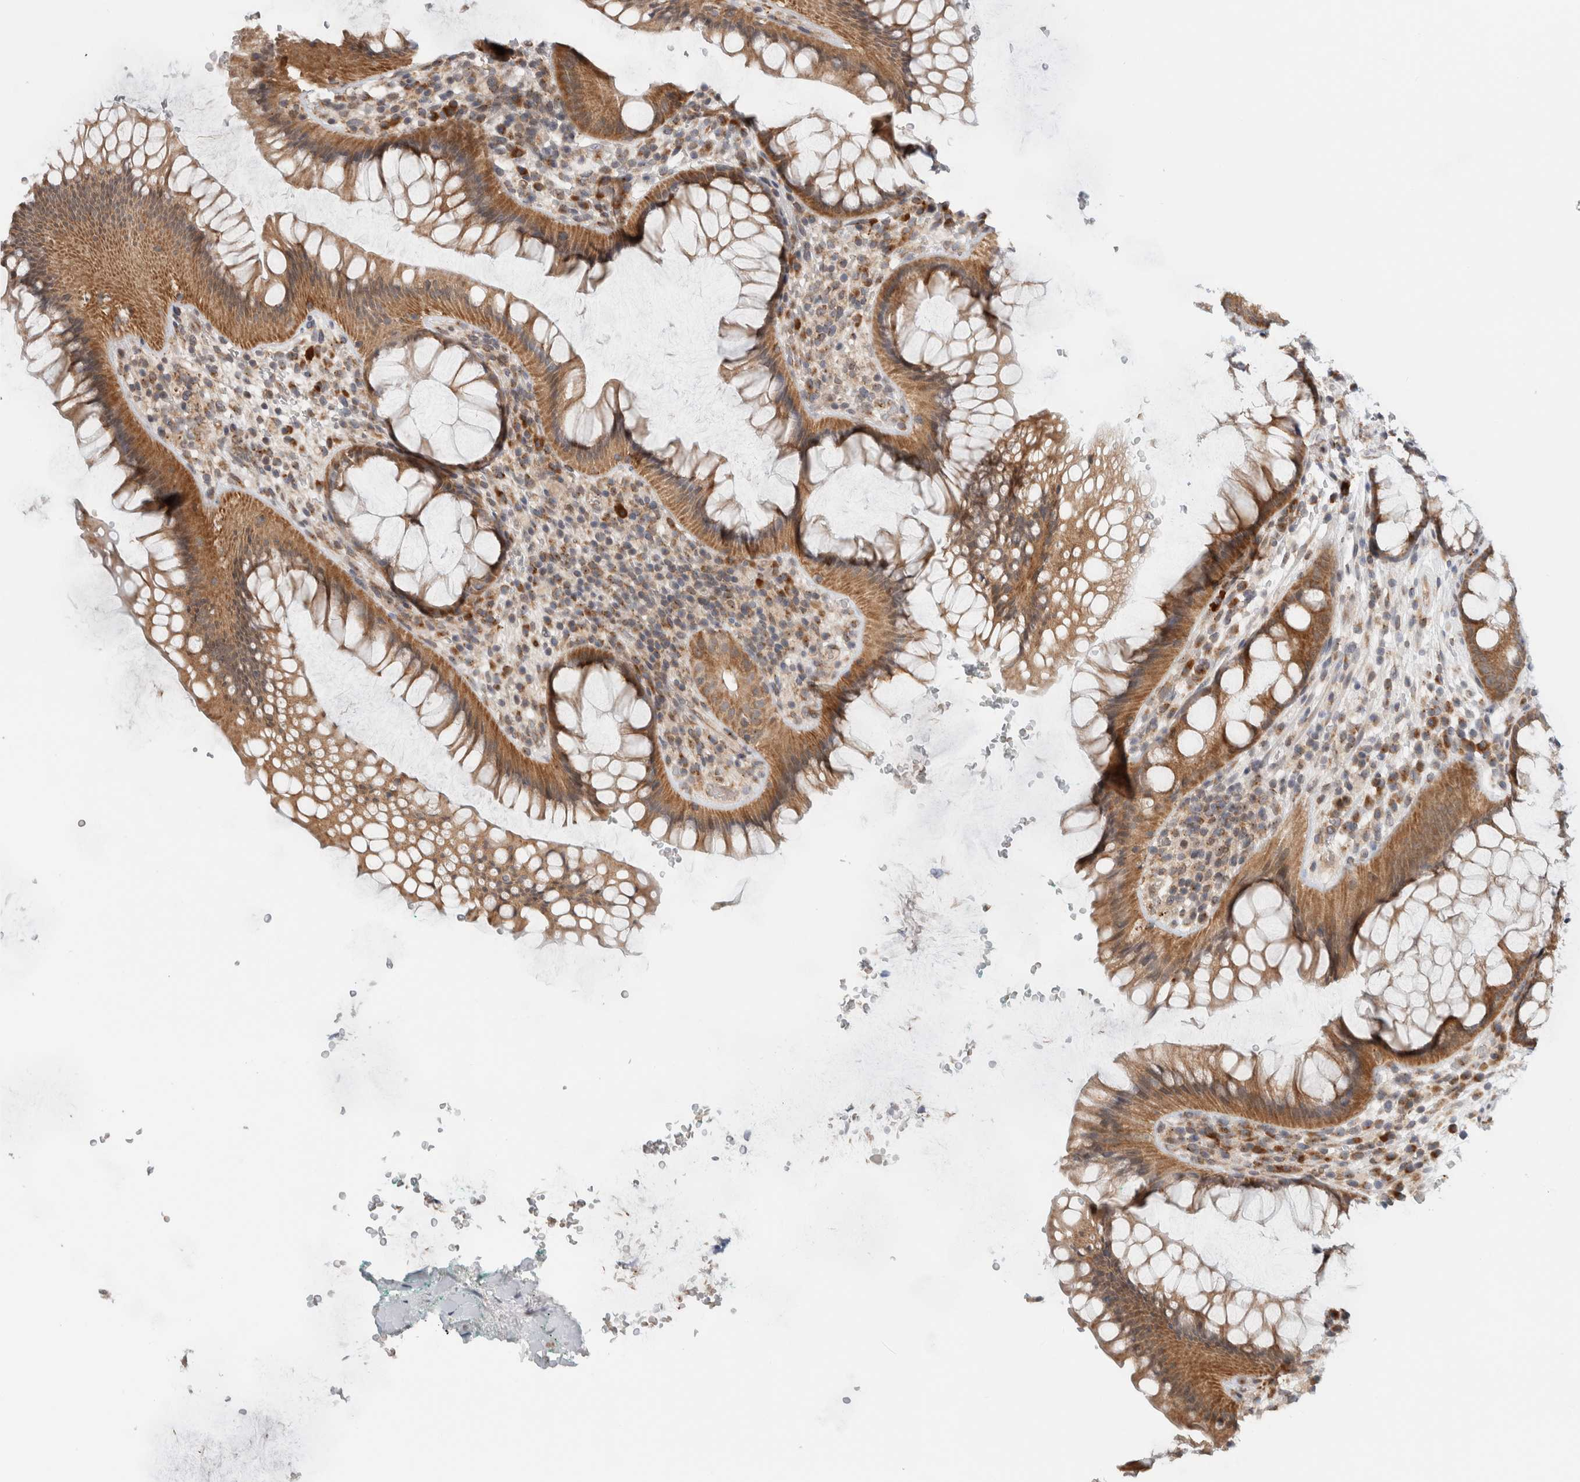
{"staining": {"intensity": "moderate", "quantity": ">75%", "location": "cytoplasmic/membranous"}, "tissue": "rectum", "cell_type": "Glandular cells", "image_type": "normal", "snomed": [{"axis": "morphology", "description": "Normal tissue, NOS"}, {"axis": "topography", "description": "Rectum"}], "caption": "IHC image of benign rectum stained for a protein (brown), which exhibits medium levels of moderate cytoplasmic/membranous staining in about >75% of glandular cells.", "gene": "CMC2", "patient": {"sex": "male", "age": 51}}